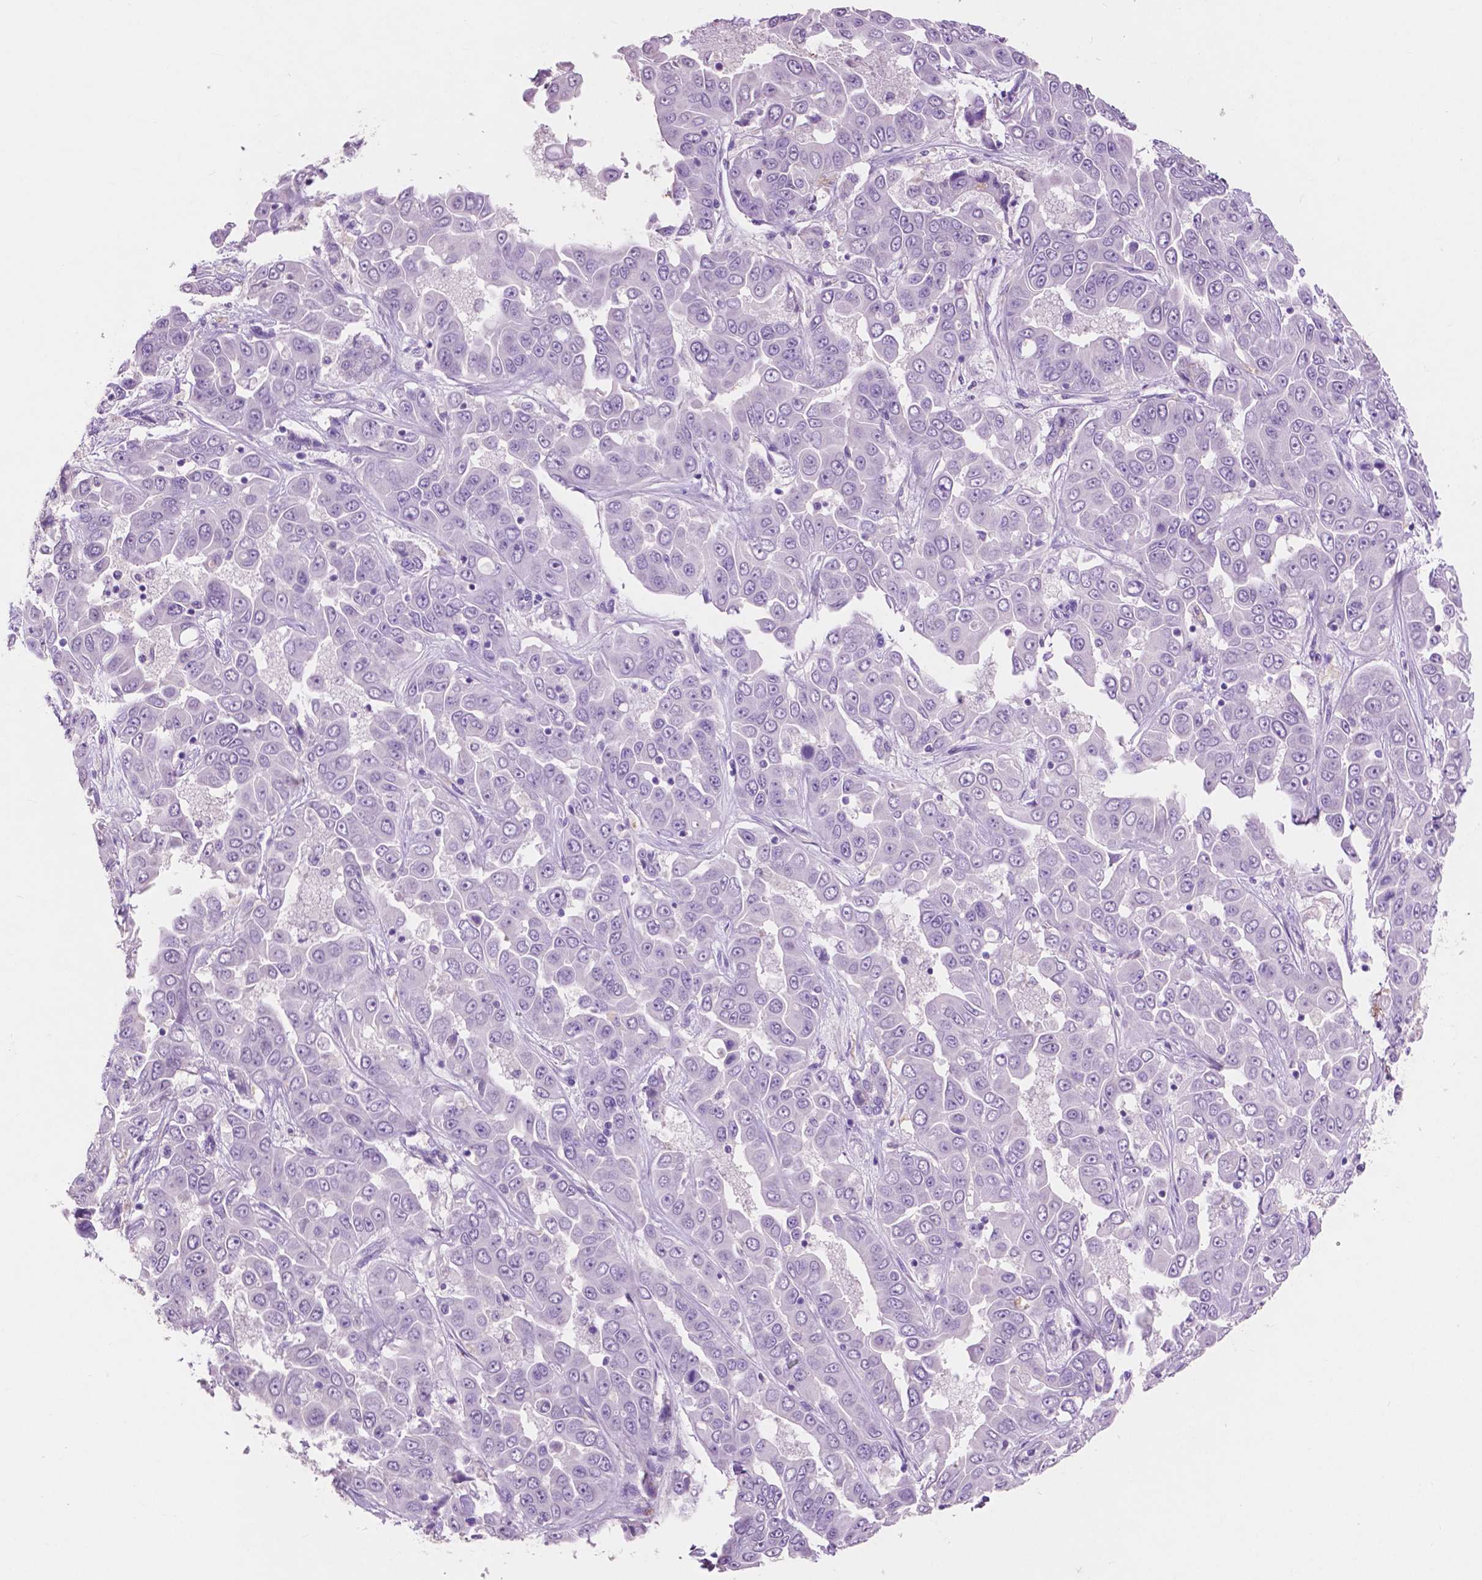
{"staining": {"intensity": "negative", "quantity": "none", "location": "none"}, "tissue": "liver cancer", "cell_type": "Tumor cells", "image_type": "cancer", "snomed": [{"axis": "morphology", "description": "Cholangiocarcinoma"}, {"axis": "topography", "description": "Liver"}], "caption": "The immunohistochemistry (IHC) histopathology image has no significant staining in tumor cells of liver cancer tissue. (DAB (3,3'-diaminobenzidine) immunohistochemistry with hematoxylin counter stain).", "gene": "IDO1", "patient": {"sex": "female", "age": 52}}